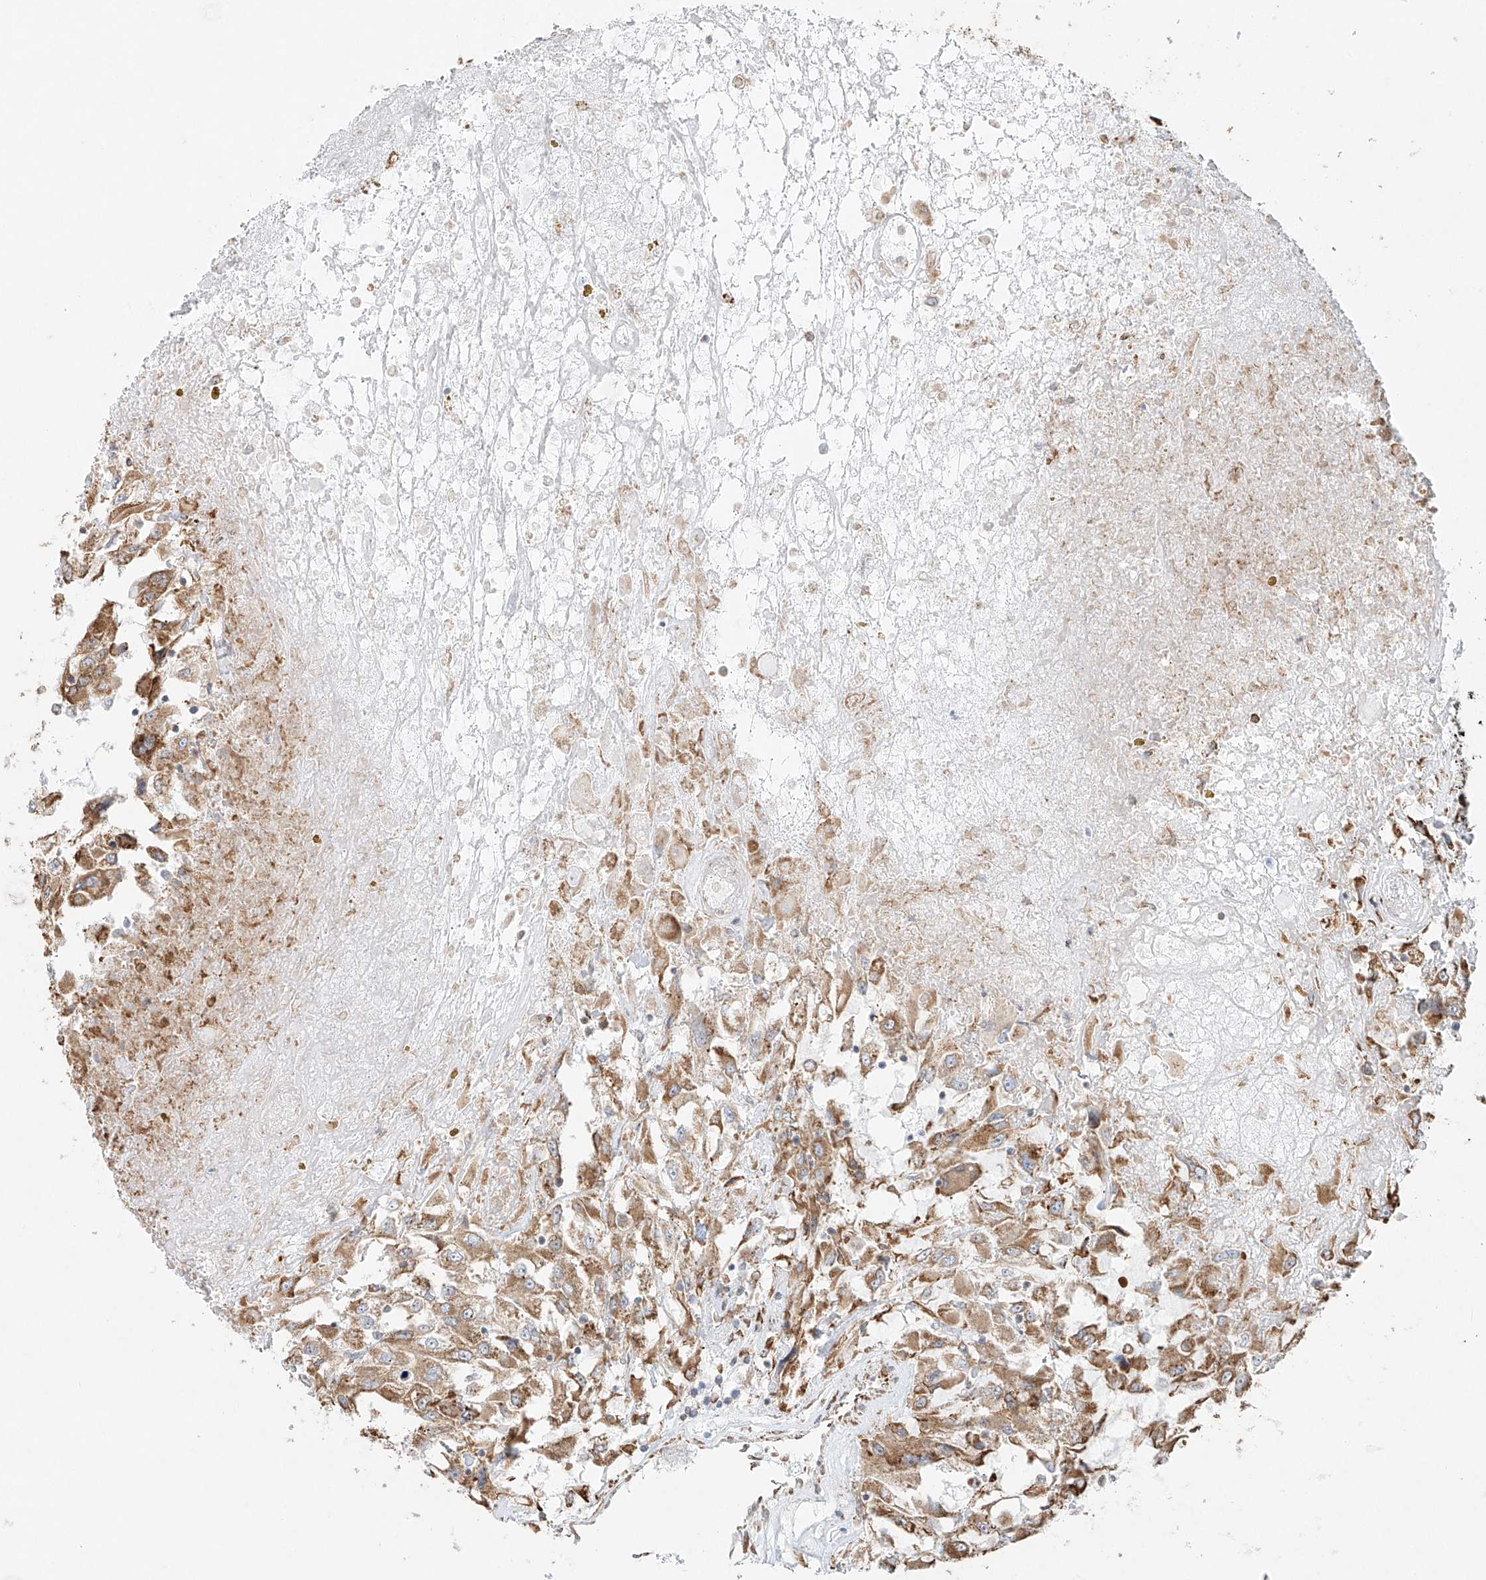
{"staining": {"intensity": "moderate", "quantity": ">75%", "location": "cytoplasmic/membranous"}, "tissue": "renal cancer", "cell_type": "Tumor cells", "image_type": "cancer", "snomed": [{"axis": "morphology", "description": "Adenocarcinoma, NOS"}, {"axis": "topography", "description": "Kidney"}], "caption": "Brown immunohistochemical staining in renal cancer (adenocarcinoma) exhibits moderate cytoplasmic/membranous expression in about >75% of tumor cells.", "gene": "EIPR1", "patient": {"sex": "female", "age": 52}}